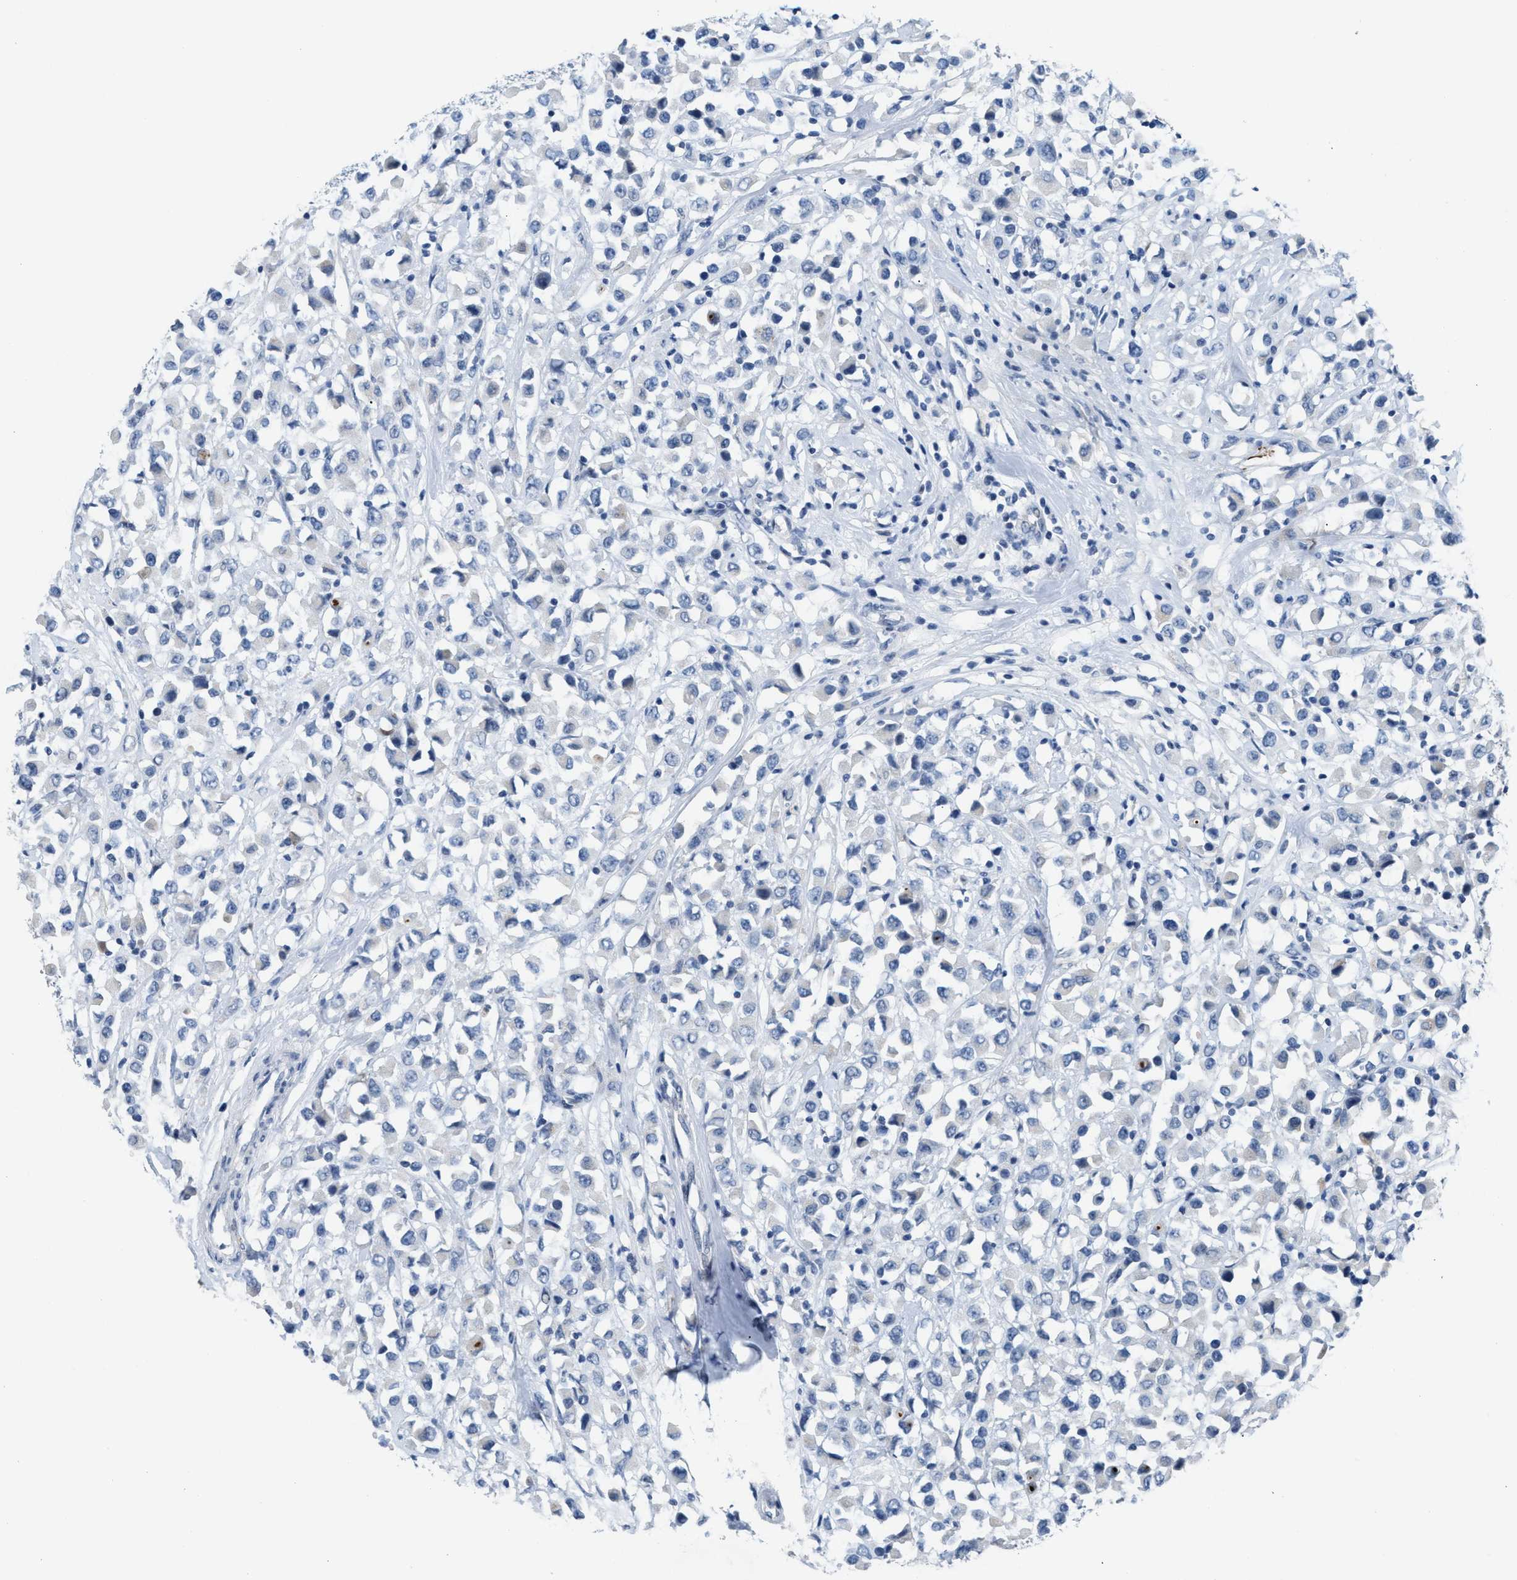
{"staining": {"intensity": "negative", "quantity": "none", "location": "none"}, "tissue": "breast cancer", "cell_type": "Tumor cells", "image_type": "cancer", "snomed": [{"axis": "morphology", "description": "Duct carcinoma"}, {"axis": "topography", "description": "Breast"}], "caption": "DAB immunohistochemical staining of breast infiltrating ductal carcinoma exhibits no significant expression in tumor cells.", "gene": "SLC5A5", "patient": {"sex": "female", "age": 61}}